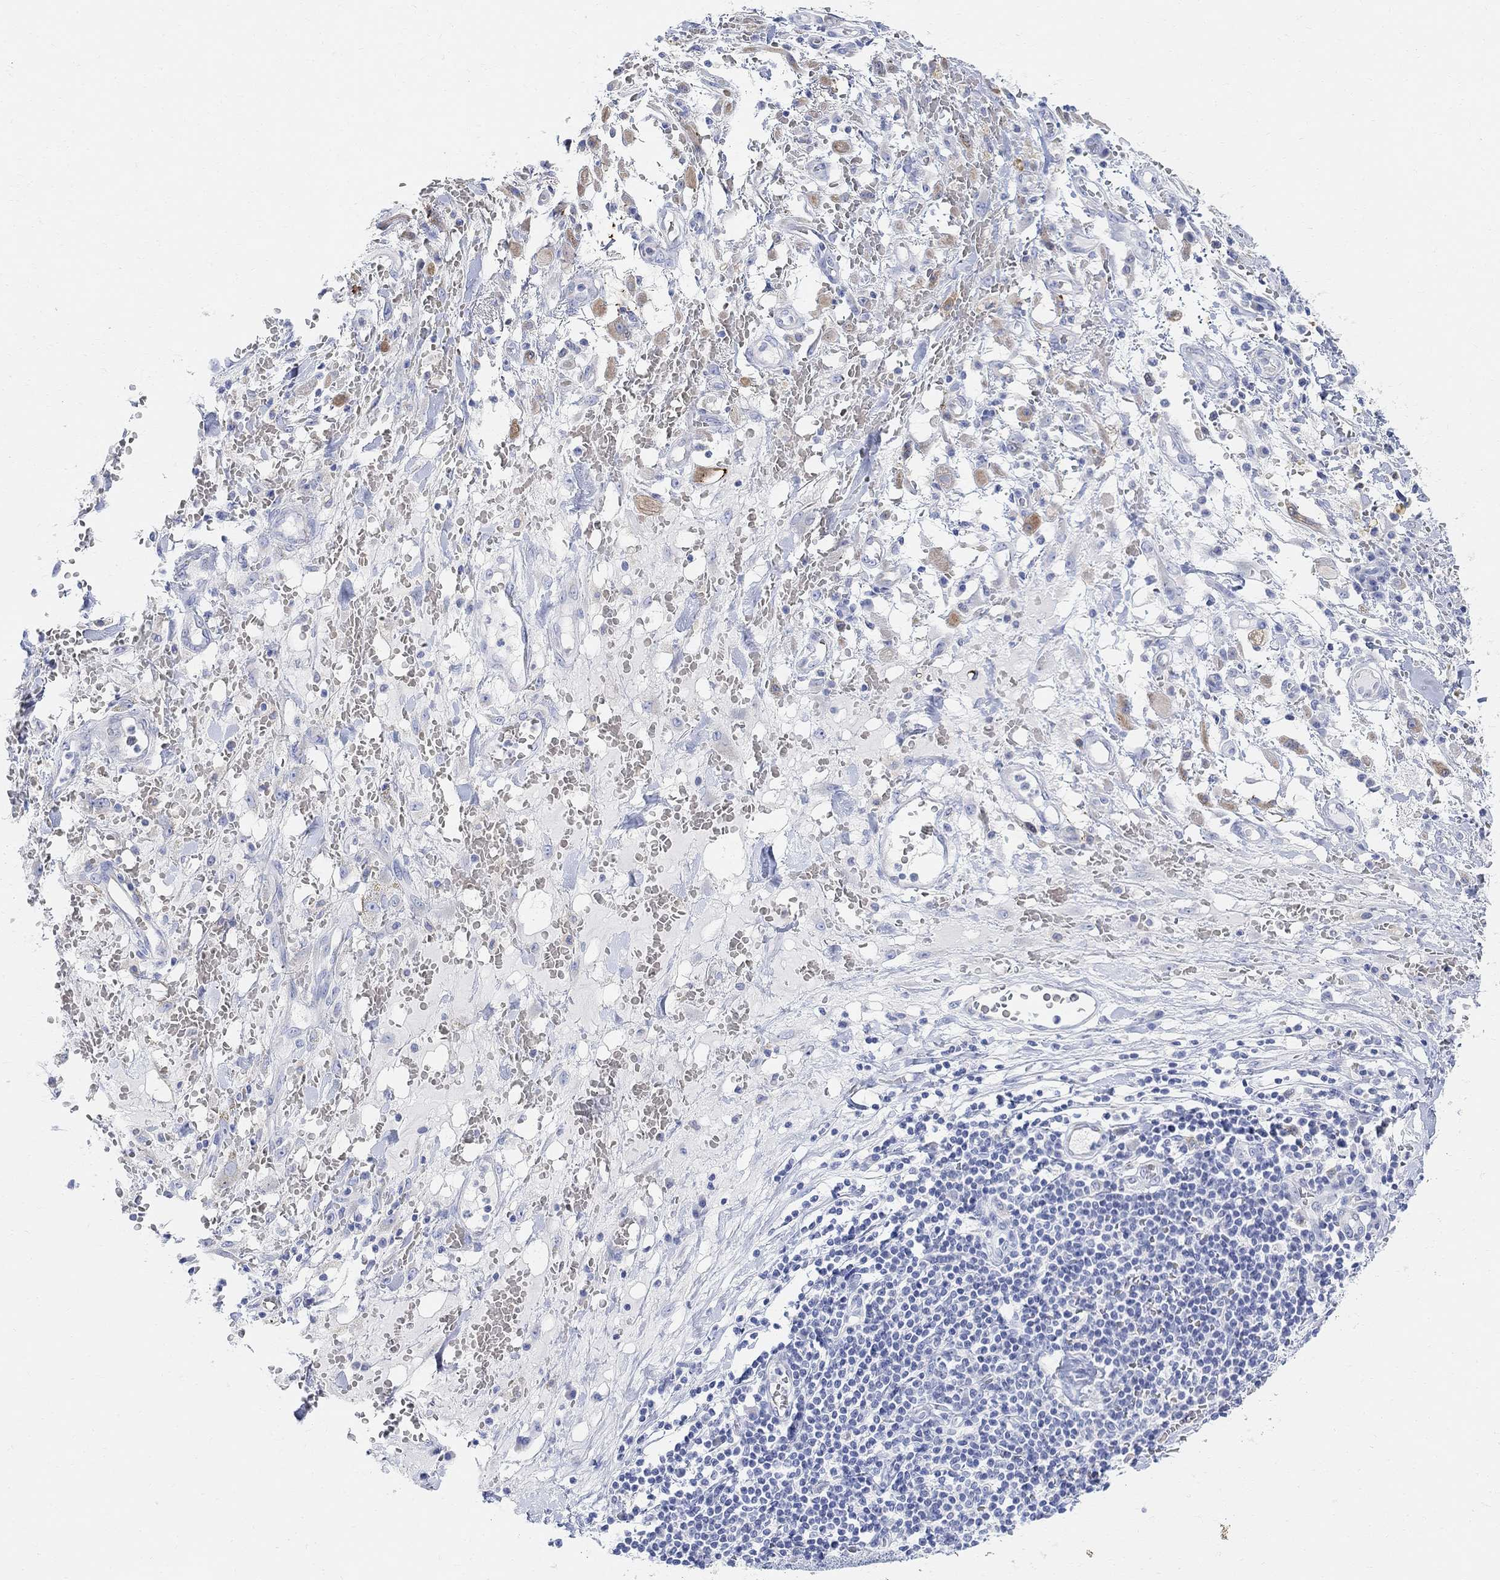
{"staining": {"intensity": "negative", "quantity": "none", "location": "none"}, "tissue": "melanoma", "cell_type": "Tumor cells", "image_type": "cancer", "snomed": [{"axis": "morphology", "description": "Malignant melanoma, NOS"}, {"axis": "topography", "description": "Skin"}], "caption": "This is an IHC histopathology image of human malignant melanoma. There is no positivity in tumor cells.", "gene": "RETNLB", "patient": {"sex": "female", "age": 91}}